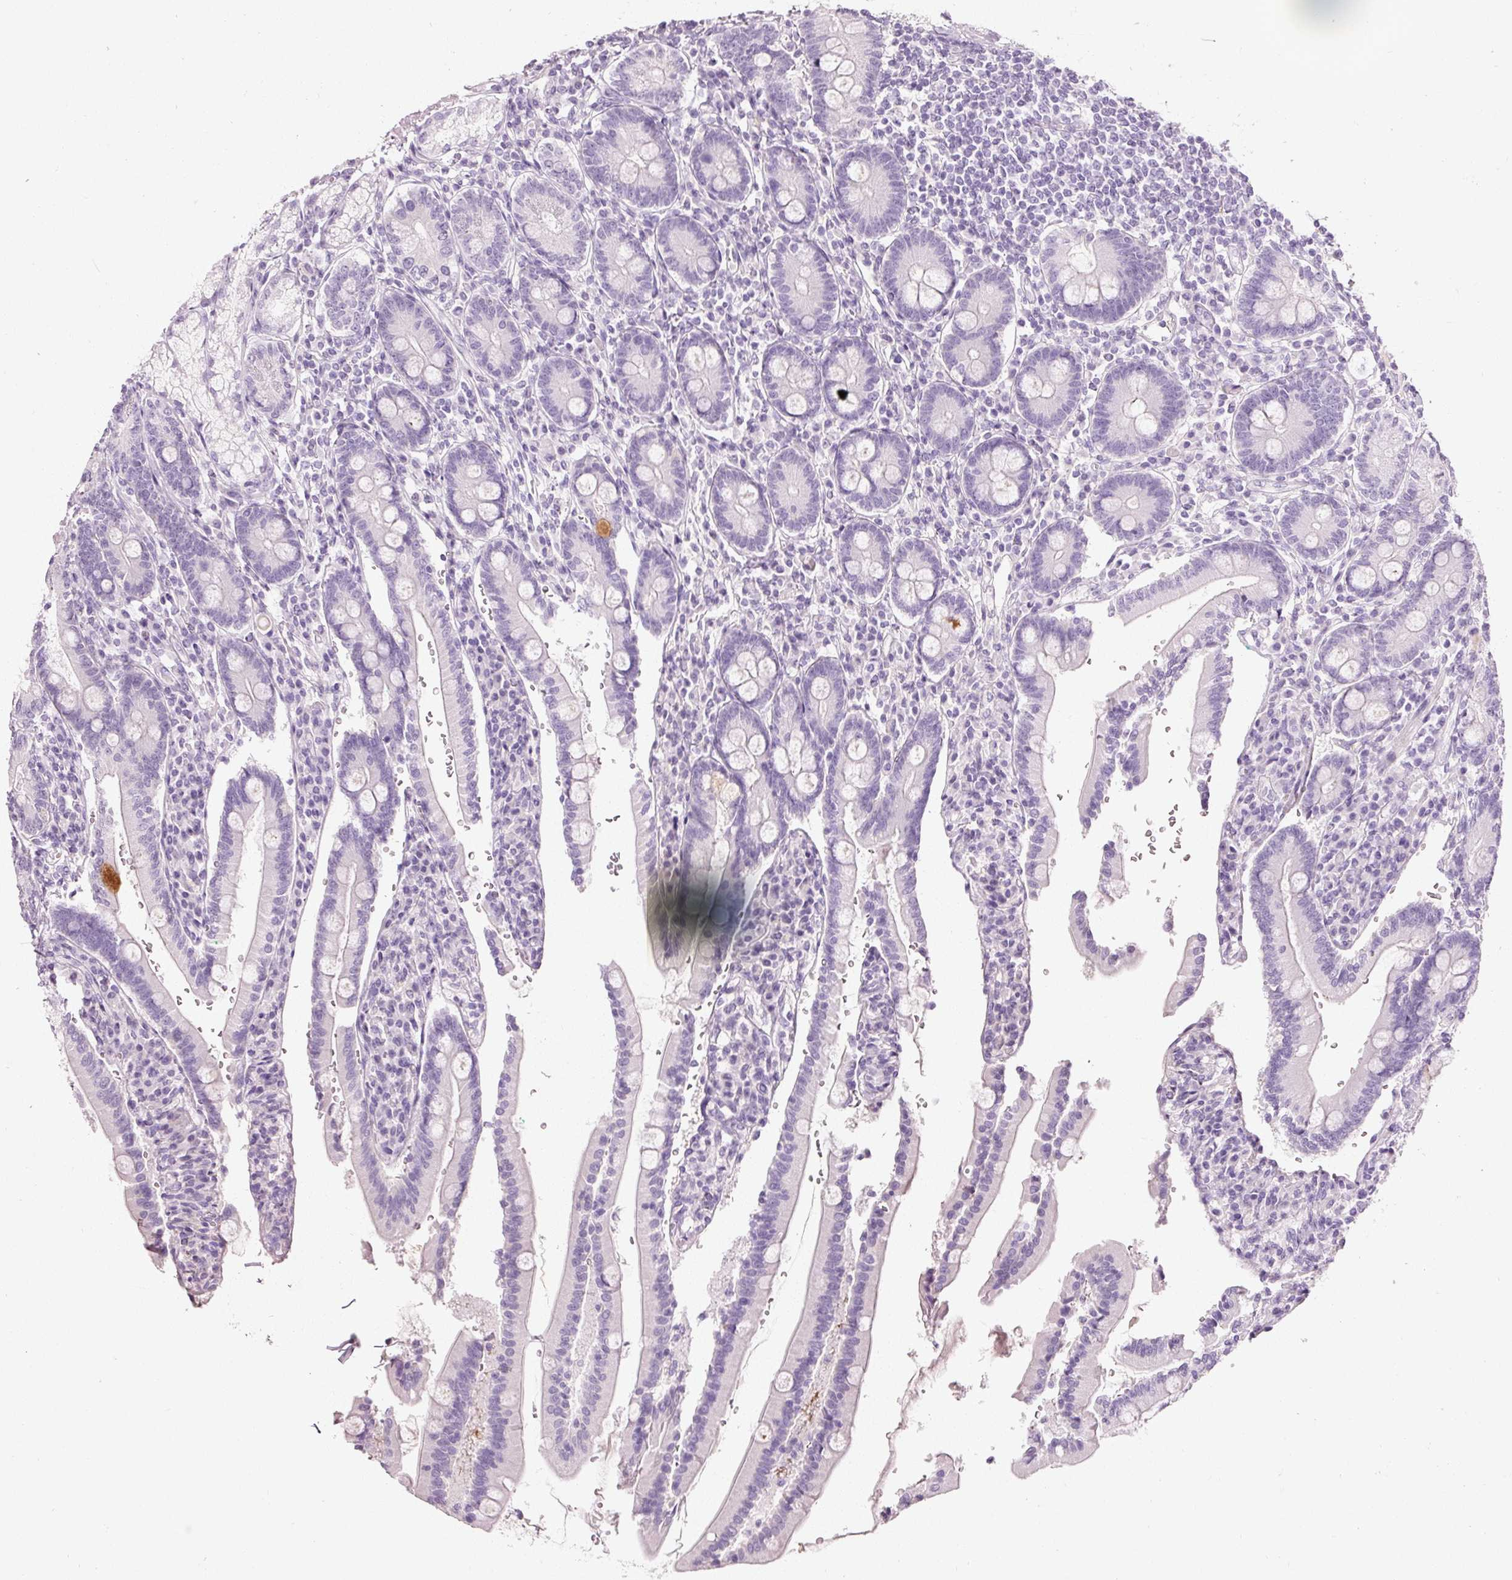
{"staining": {"intensity": "negative", "quantity": "none", "location": "none"}, "tissue": "duodenum", "cell_type": "Glandular cells", "image_type": "normal", "snomed": [{"axis": "morphology", "description": "Normal tissue, NOS"}, {"axis": "topography", "description": "Duodenum"}], "caption": "An IHC histopathology image of benign duodenum is shown. There is no staining in glandular cells of duodenum. (Immunohistochemistry (ihc), brightfield microscopy, high magnification).", "gene": "MUC5AC", "patient": {"sex": "female", "age": 67}}